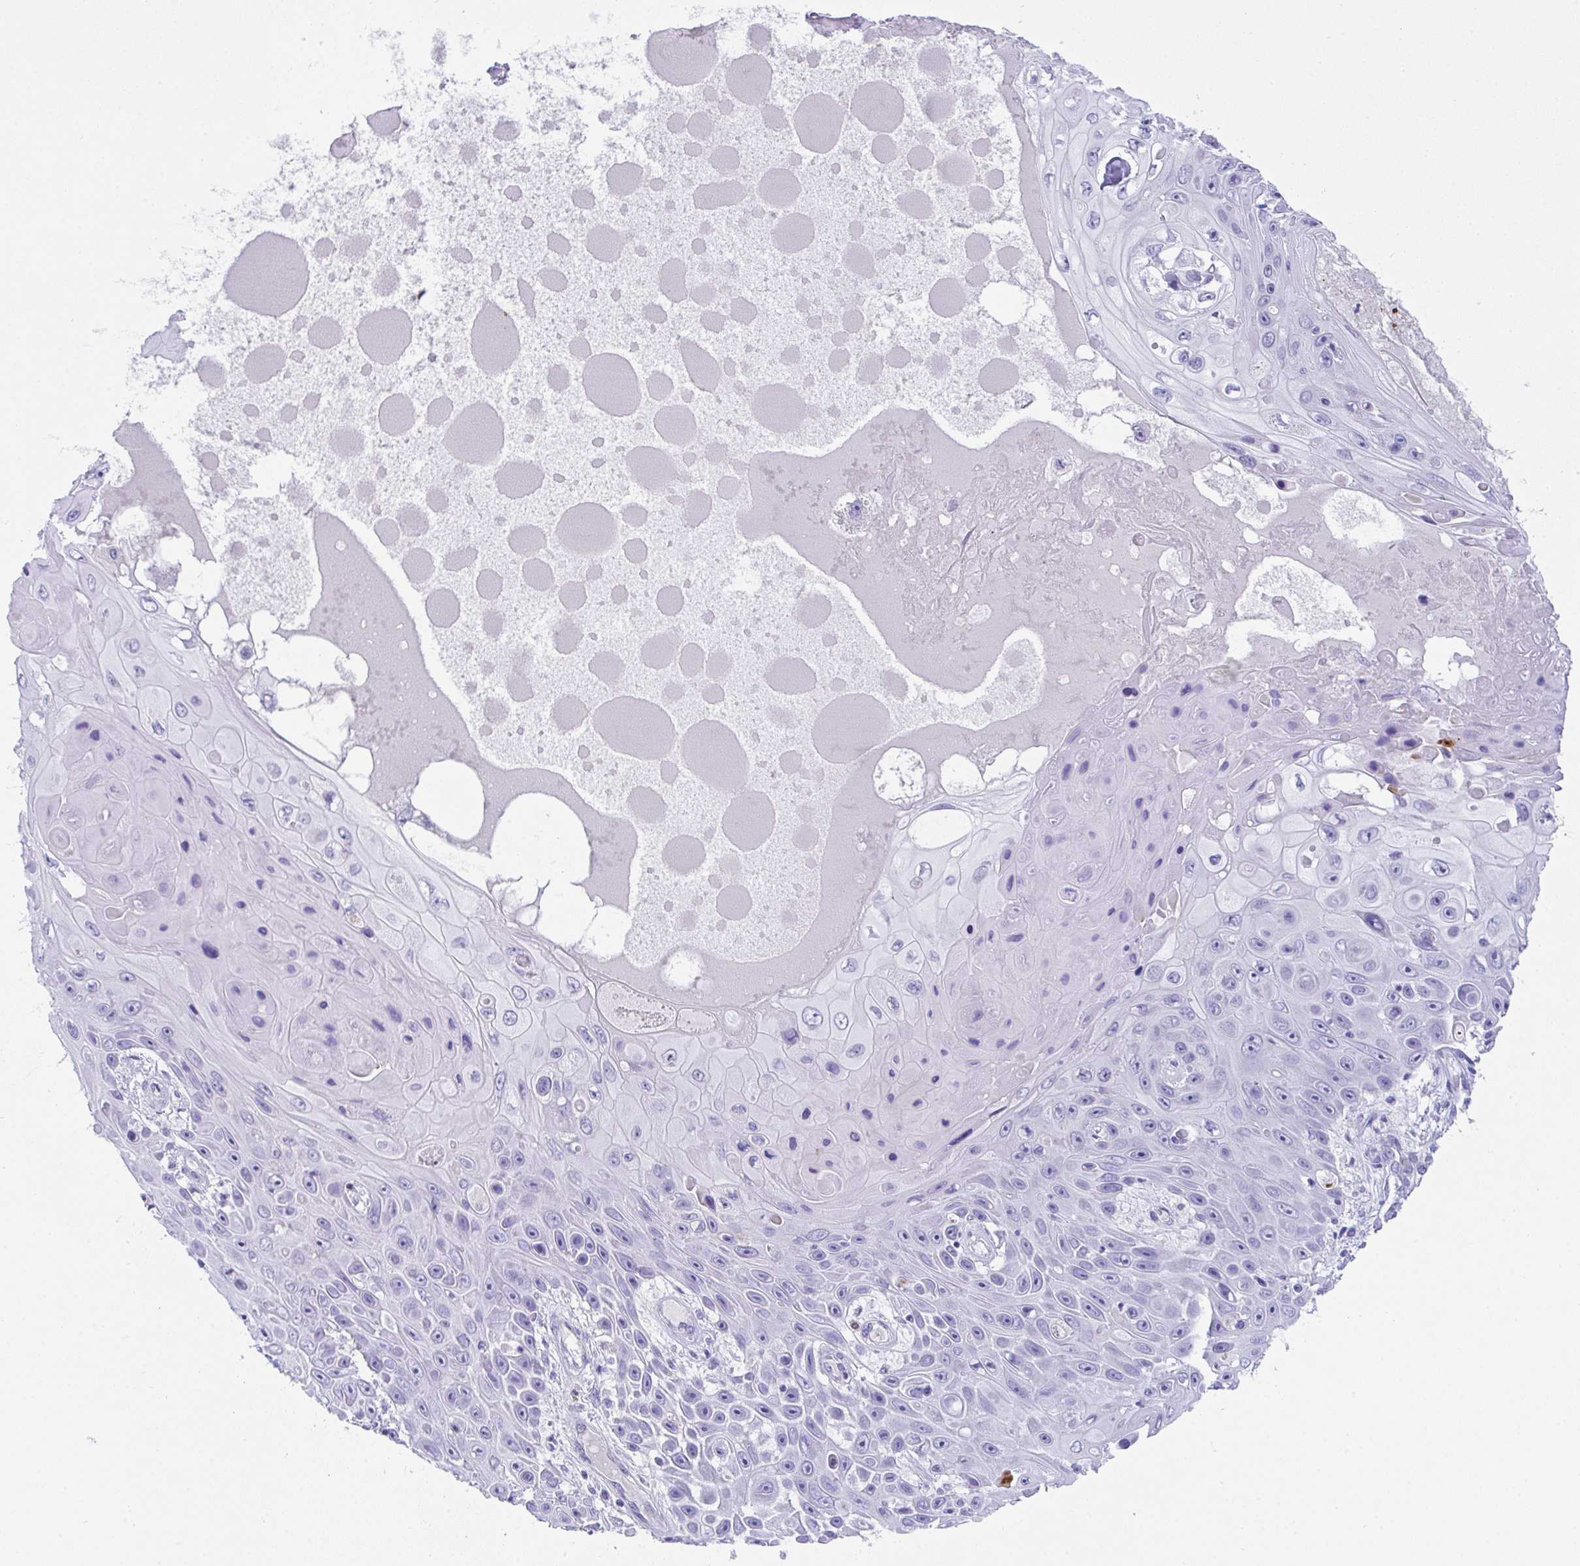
{"staining": {"intensity": "negative", "quantity": "none", "location": "none"}, "tissue": "skin cancer", "cell_type": "Tumor cells", "image_type": "cancer", "snomed": [{"axis": "morphology", "description": "Squamous cell carcinoma, NOS"}, {"axis": "topography", "description": "Skin"}], "caption": "An immunohistochemistry micrograph of squamous cell carcinoma (skin) is shown. There is no staining in tumor cells of squamous cell carcinoma (skin). Nuclei are stained in blue.", "gene": "KMT2E", "patient": {"sex": "male", "age": 82}}